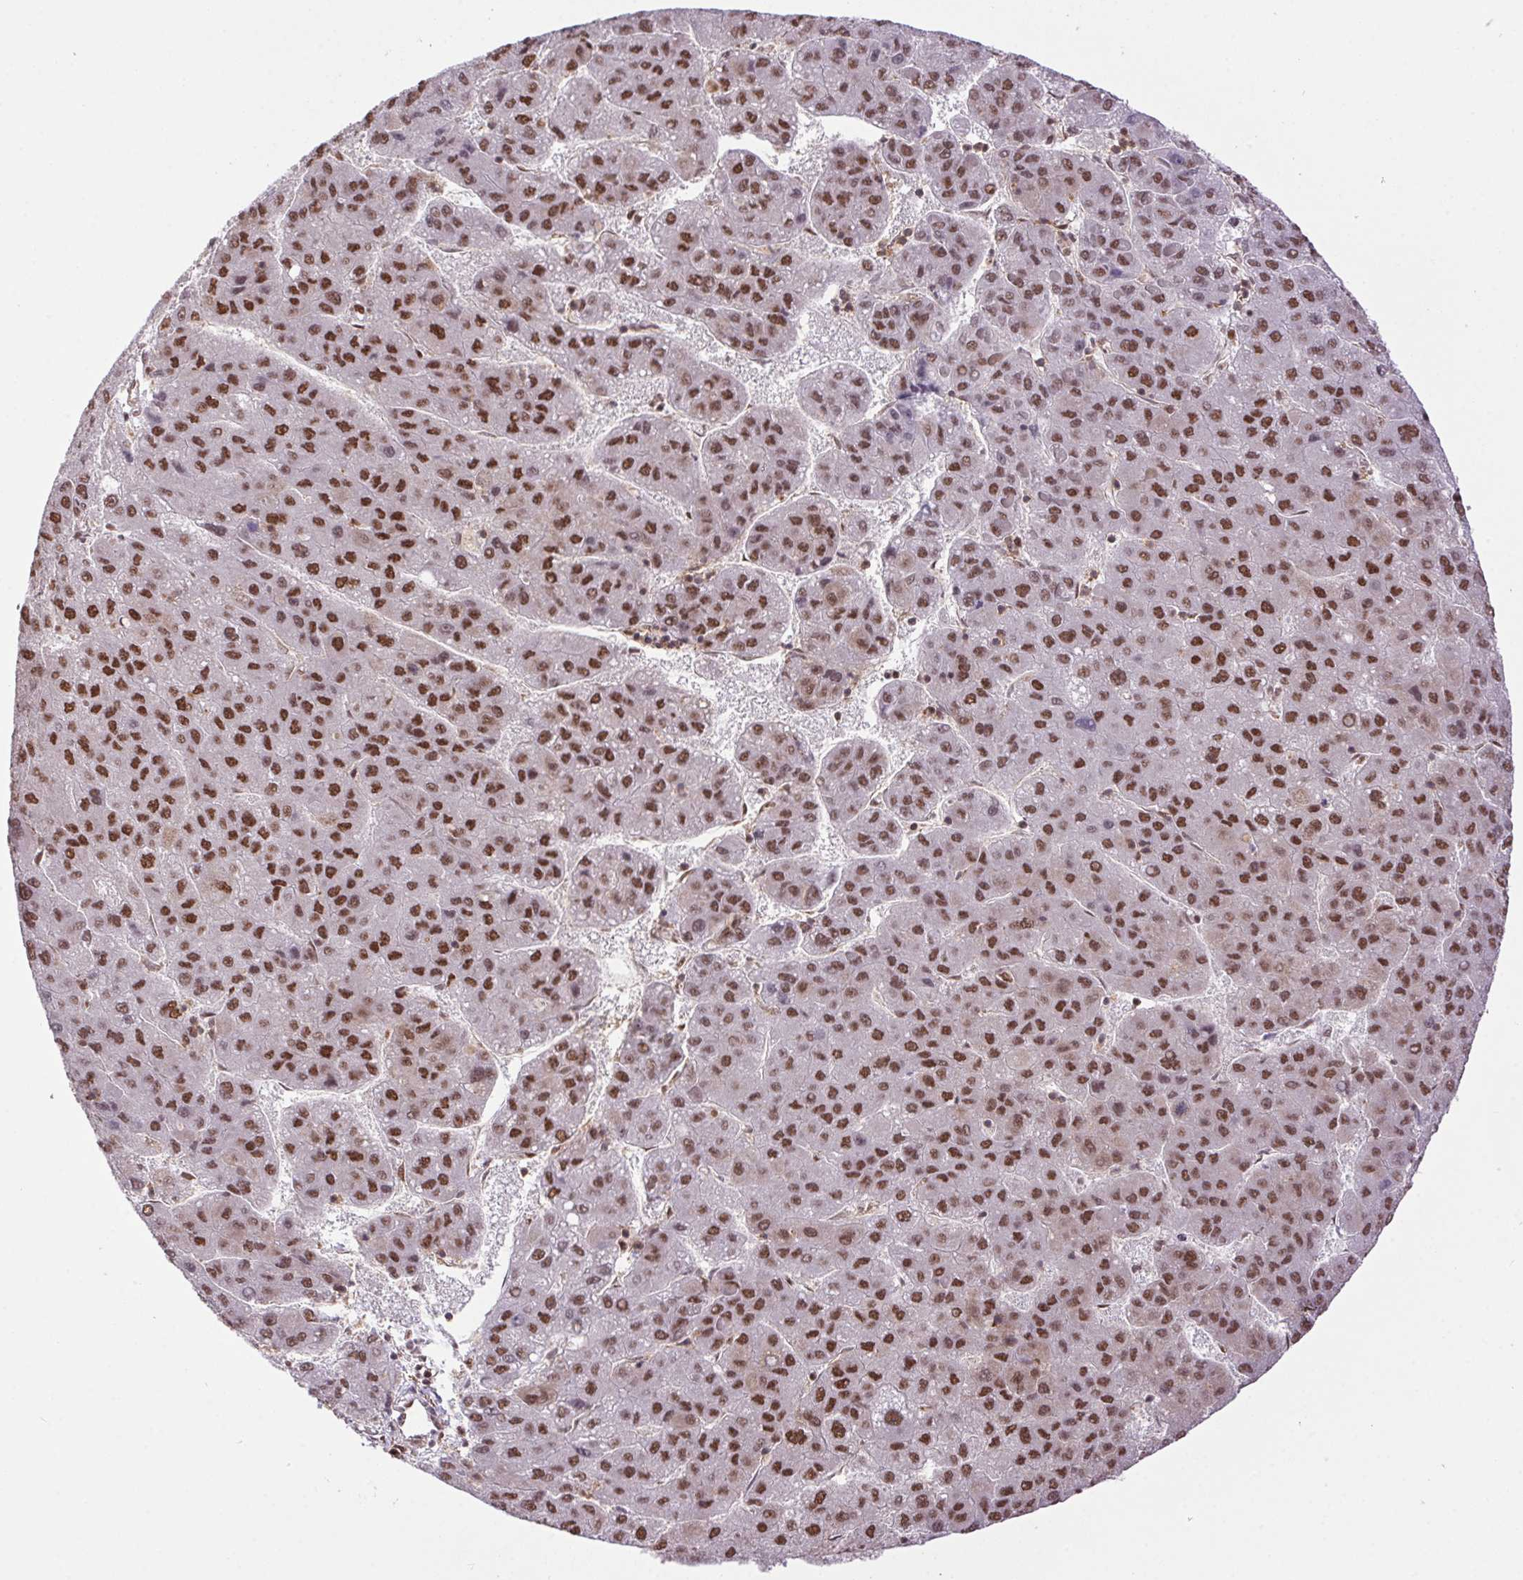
{"staining": {"intensity": "moderate", "quantity": ">75%", "location": "nuclear"}, "tissue": "liver cancer", "cell_type": "Tumor cells", "image_type": "cancer", "snomed": [{"axis": "morphology", "description": "Carcinoma, Hepatocellular, NOS"}, {"axis": "topography", "description": "Liver"}], "caption": "Protein staining by immunohistochemistry demonstrates moderate nuclear positivity in about >75% of tumor cells in hepatocellular carcinoma (liver).", "gene": "ZNF207", "patient": {"sex": "female", "age": 82}}